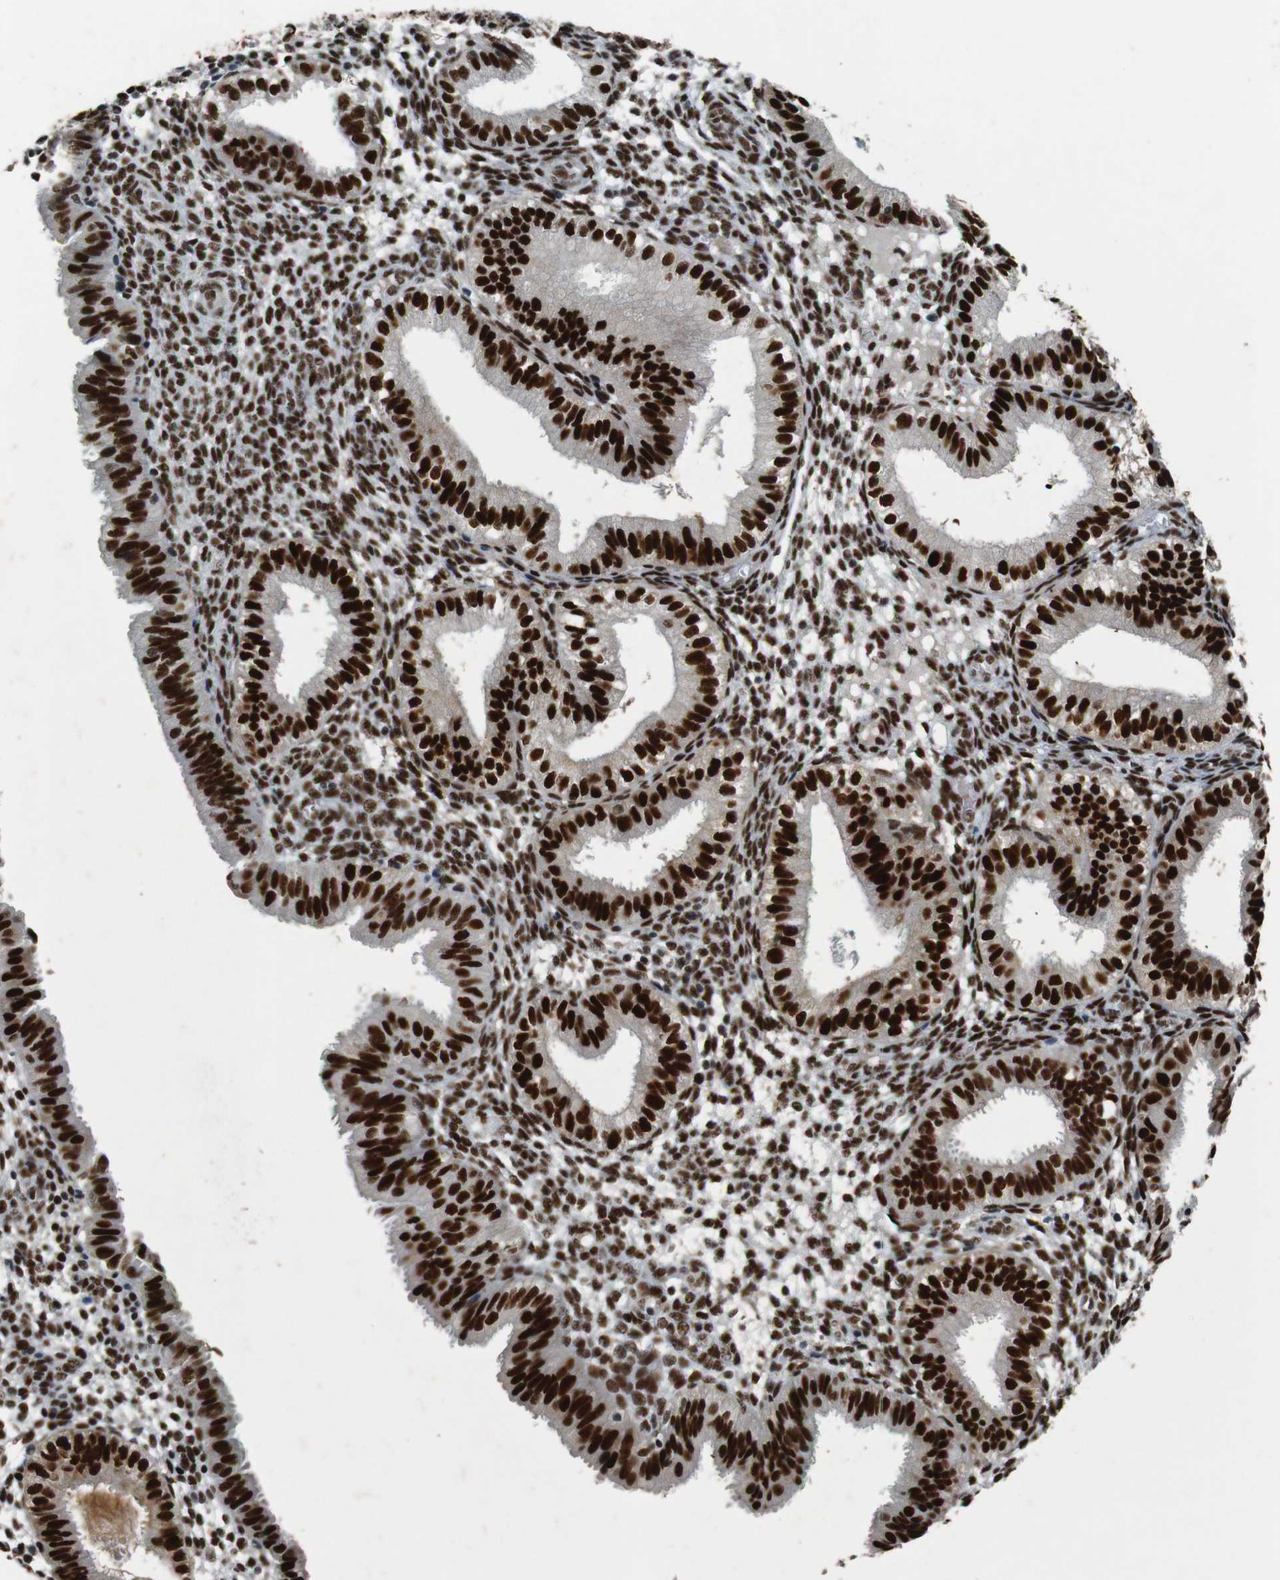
{"staining": {"intensity": "strong", "quantity": "25%-75%", "location": "cytoplasmic/membranous"}, "tissue": "endometrium", "cell_type": "Cells in endometrial stroma", "image_type": "normal", "snomed": [{"axis": "morphology", "description": "Normal tissue, NOS"}, {"axis": "topography", "description": "Endometrium"}], "caption": "Endometrium stained with DAB immunohistochemistry demonstrates high levels of strong cytoplasmic/membranous expression in about 25%-75% of cells in endometrial stroma. (Stains: DAB in brown, nuclei in blue, Microscopy: brightfield microscopy at high magnification).", "gene": "HEXIM1", "patient": {"sex": "female", "age": 39}}